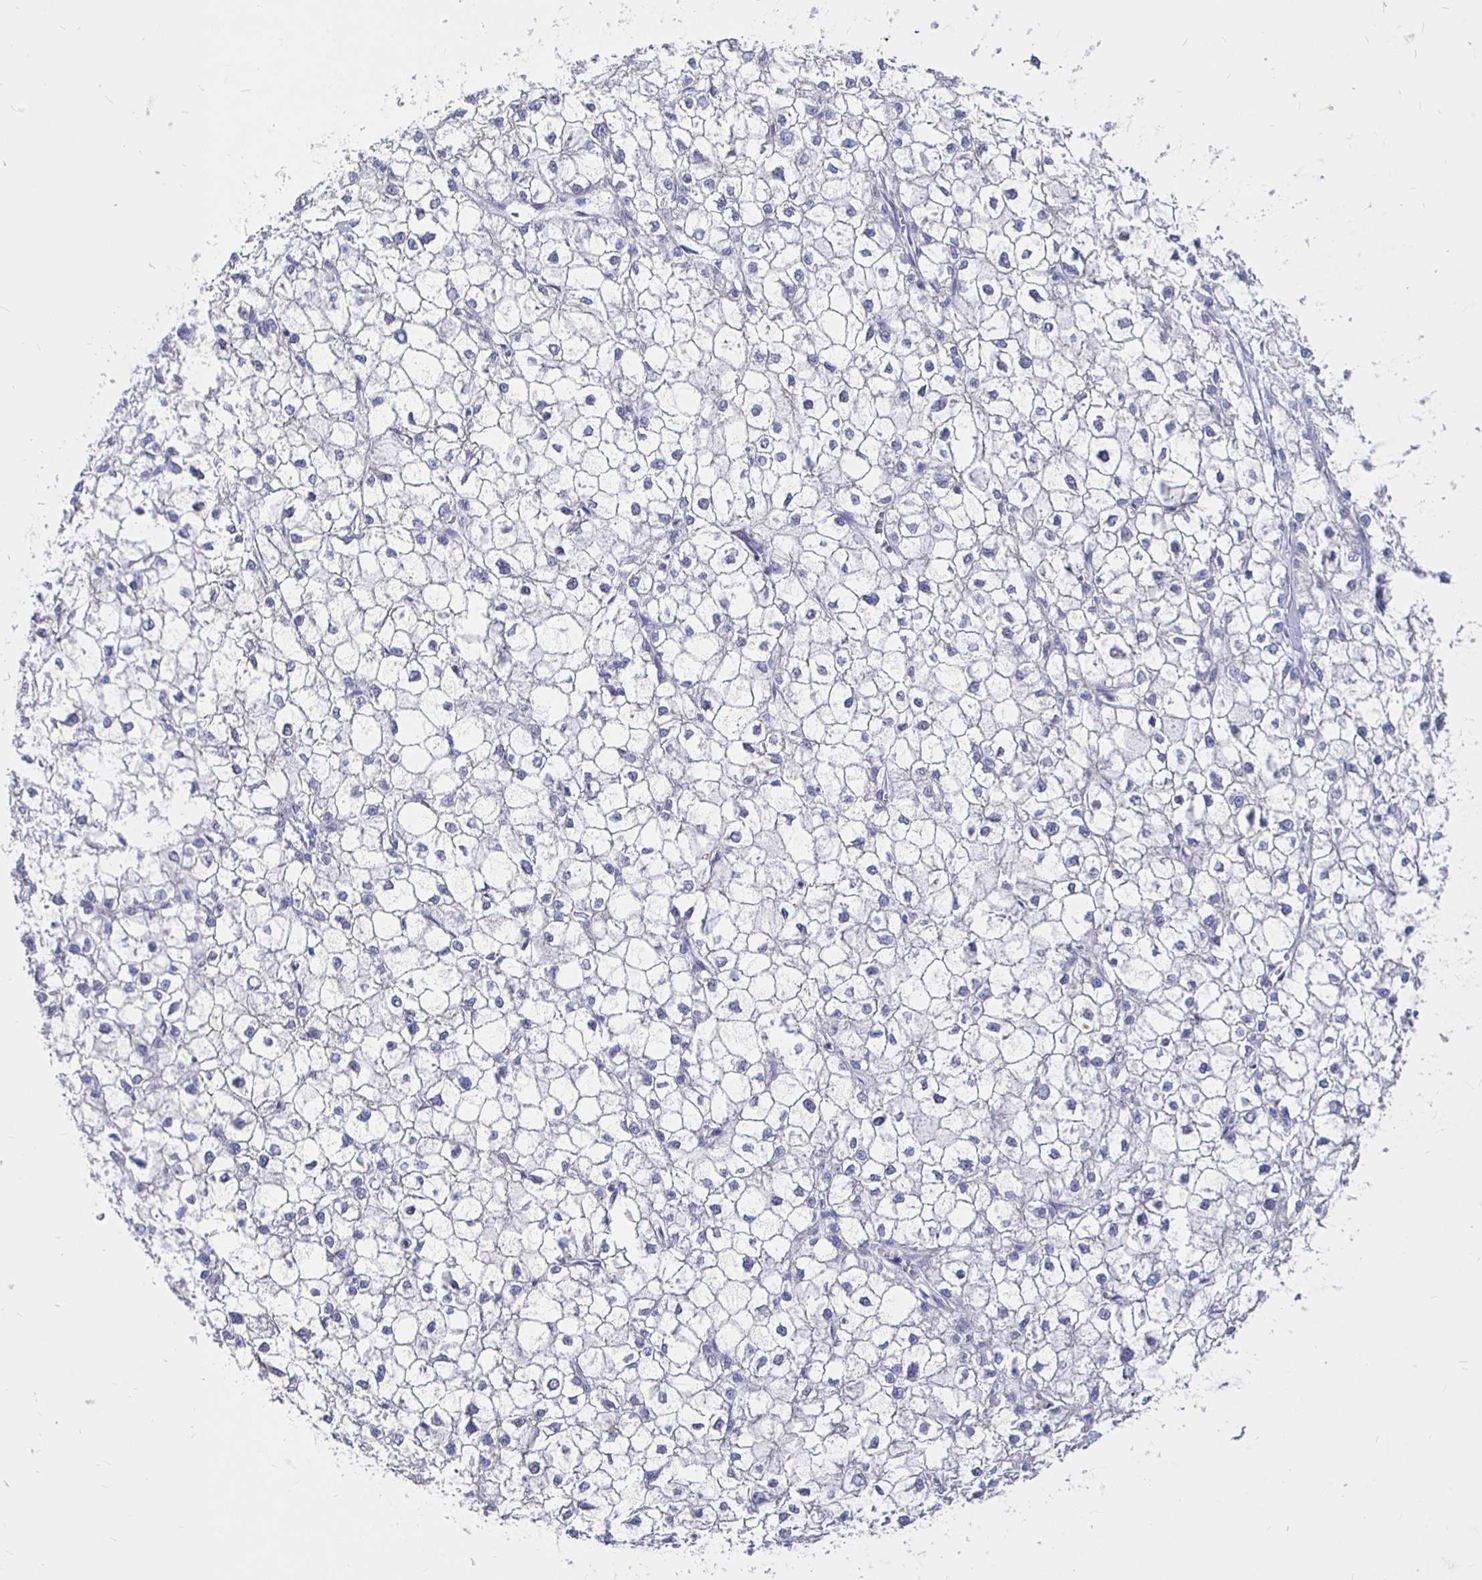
{"staining": {"intensity": "negative", "quantity": "none", "location": "none"}, "tissue": "liver cancer", "cell_type": "Tumor cells", "image_type": "cancer", "snomed": [{"axis": "morphology", "description": "Carcinoma, Hepatocellular, NOS"}, {"axis": "topography", "description": "Liver"}], "caption": "Immunohistochemistry photomicrograph of liver cancer (hepatocellular carcinoma) stained for a protein (brown), which exhibits no expression in tumor cells. Brightfield microscopy of immunohistochemistry stained with DAB (3,3'-diaminobenzidine) (brown) and hematoxylin (blue), captured at high magnification.", "gene": "NECAB1", "patient": {"sex": "female", "age": 43}}